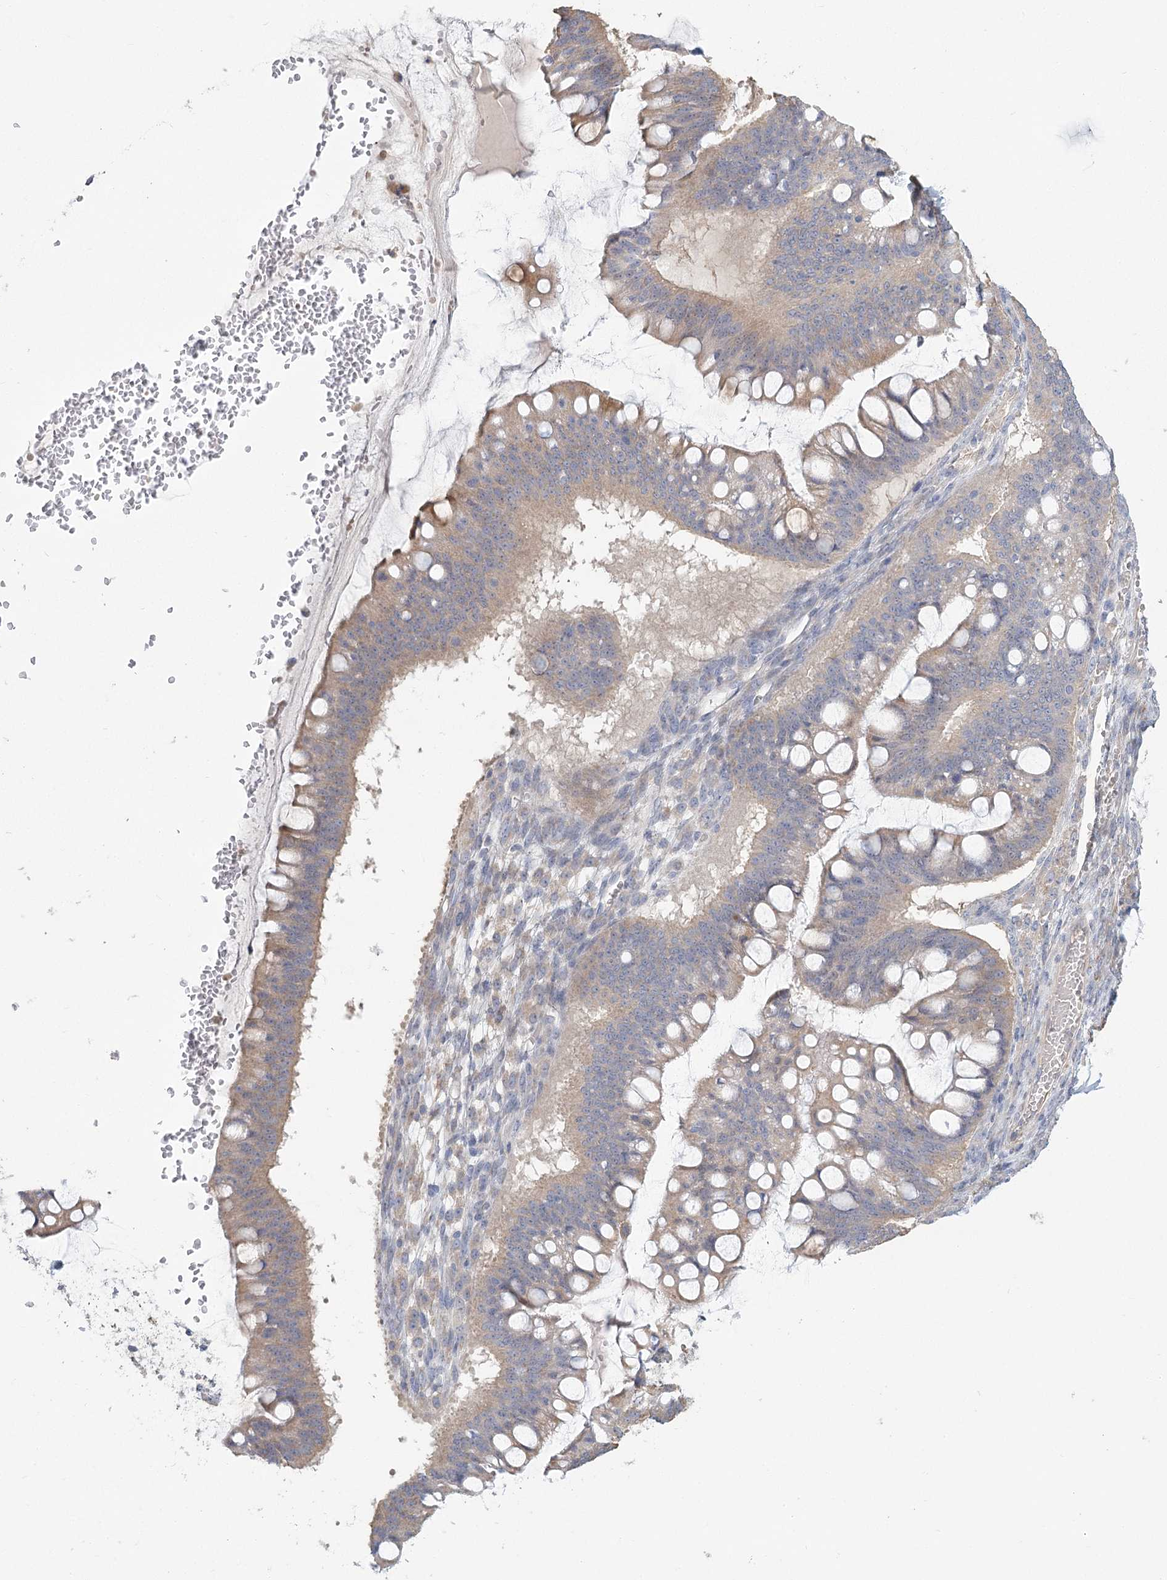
{"staining": {"intensity": "weak", "quantity": "25%-75%", "location": "cytoplasmic/membranous"}, "tissue": "ovarian cancer", "cell_type": "Tumor cells", "image_type": "cancer", "snomed": [{"axis": "morphology", "description": "Cystadenocarcinoma, mucinous, NOS"}, {"axis": "topography", "description": "Ovary"}], "caption": "Tumor cells reveal low levels of weak cytoplasmic/membranous staining in approximately 25%-75% of cells in human ovarian cancer (mucinous cystadenocarcinoma). The staining was performed using DAB (3,3'-diaminobenzidine), with brown indicating positive protein expression. Nuclei are stained blue with hematoxylin.", "gene": "CNTLN", "patient": {"sex": "female", "age": 73}}